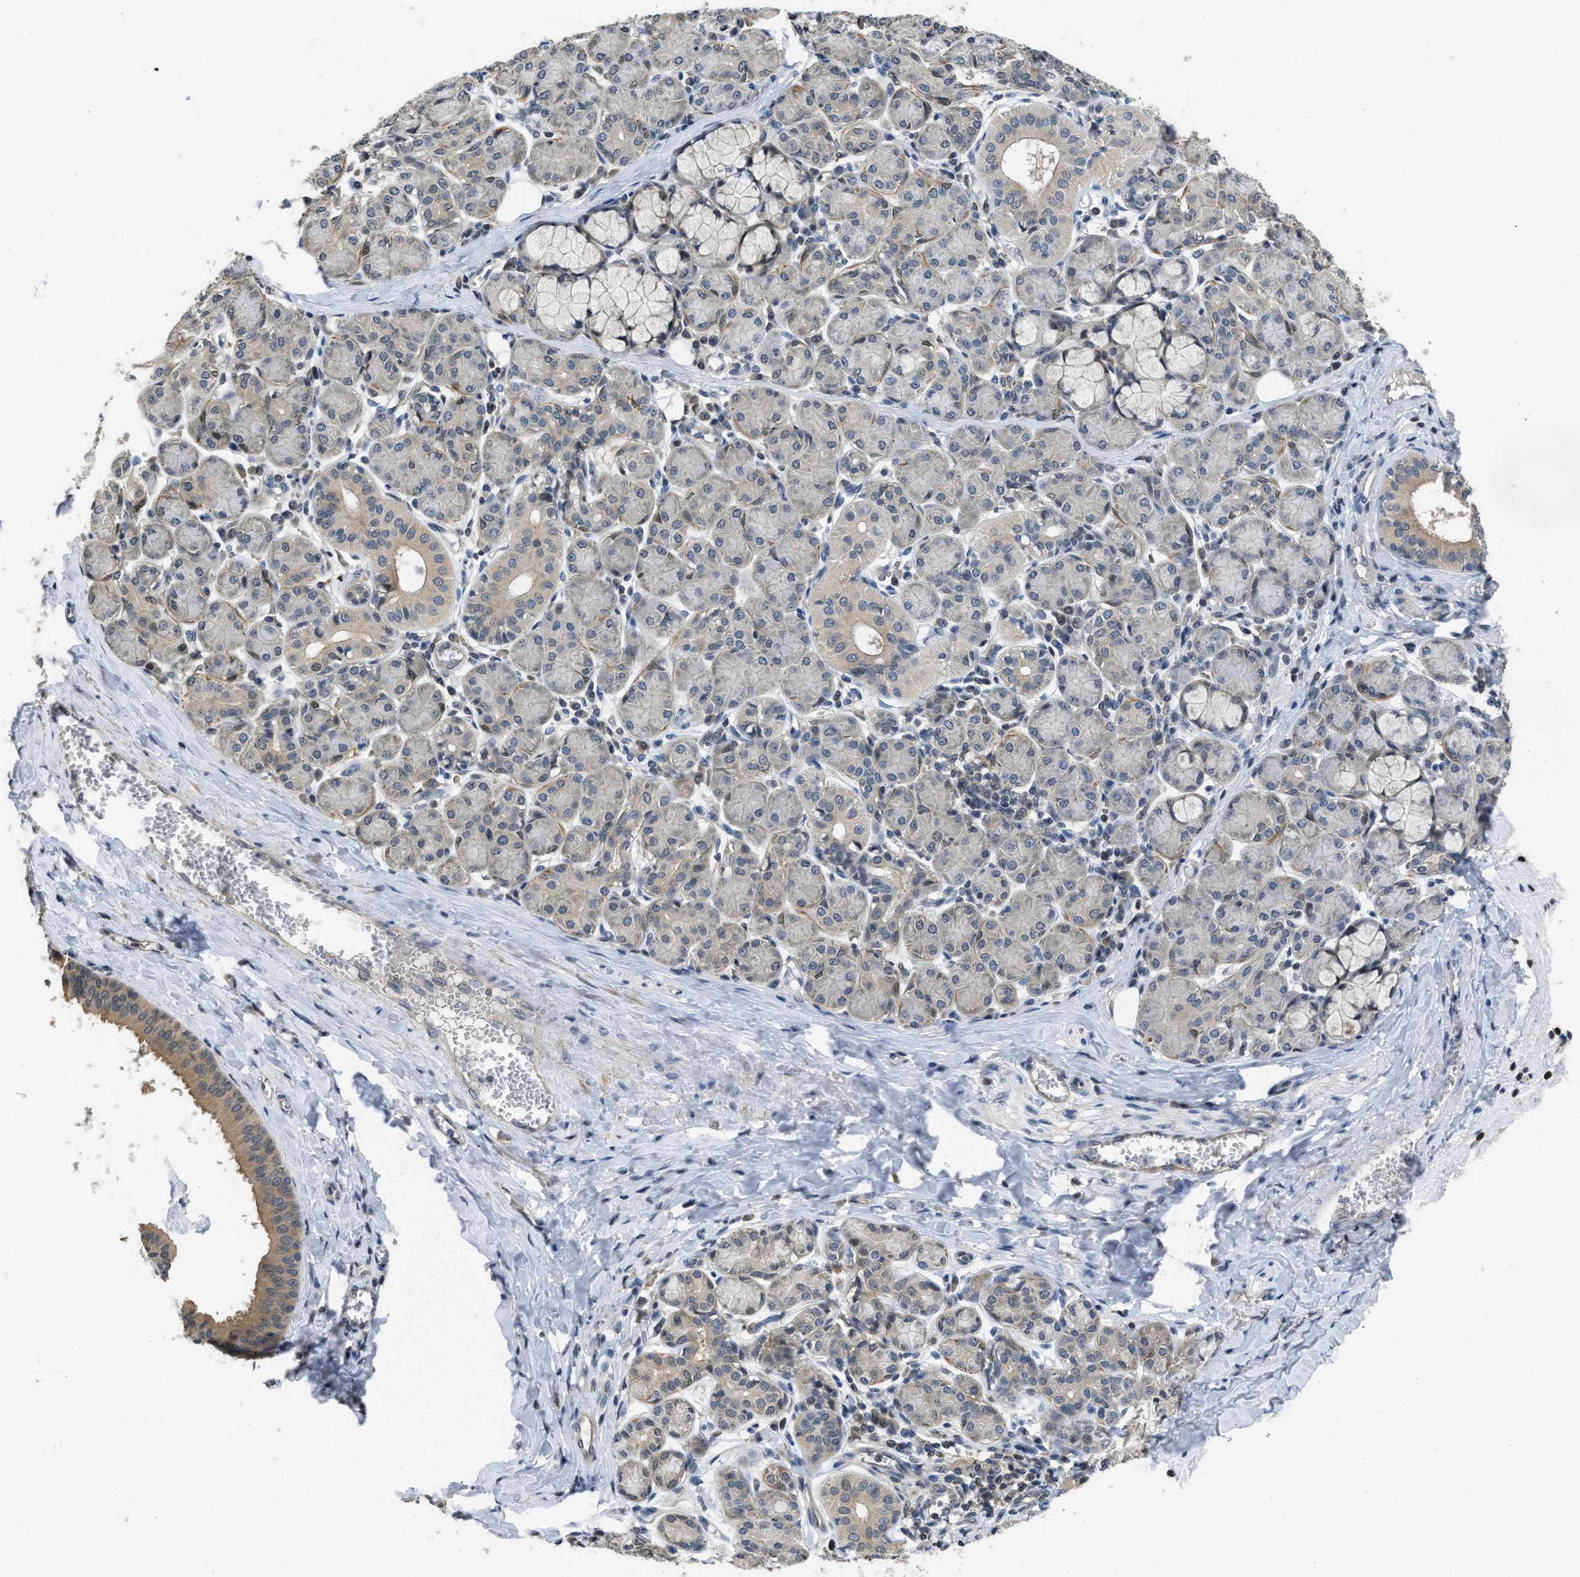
{"staining": {"intensity": "weak", "quantity": "25%-75%", "location": "cytoplasmic/membranous"}, "tissue": "salivary gland", "cell_type": "Glandular cells", "image_type": "normal", "snomed": [{"axis": "morphology", "description": "Normal tissue, NOS"}, {"axis": "morphology", "description": "Inflammation, NOS"}, {"axis": "topography", "description": "Lymph node"}, {"axis": "topography", "description": "Salivary gland"}], "caption": "A high-resolution histopathology image shows IHC staining of normal salivary gland, which demonstrates weak cytoplasmic/membranous positivity in approximately 25%-75% of glandular cells. The protein is shown in brown color, while the nuclei are stained blue.", "gene": "TES", "patient": {"sex": "male", "age": 3}}